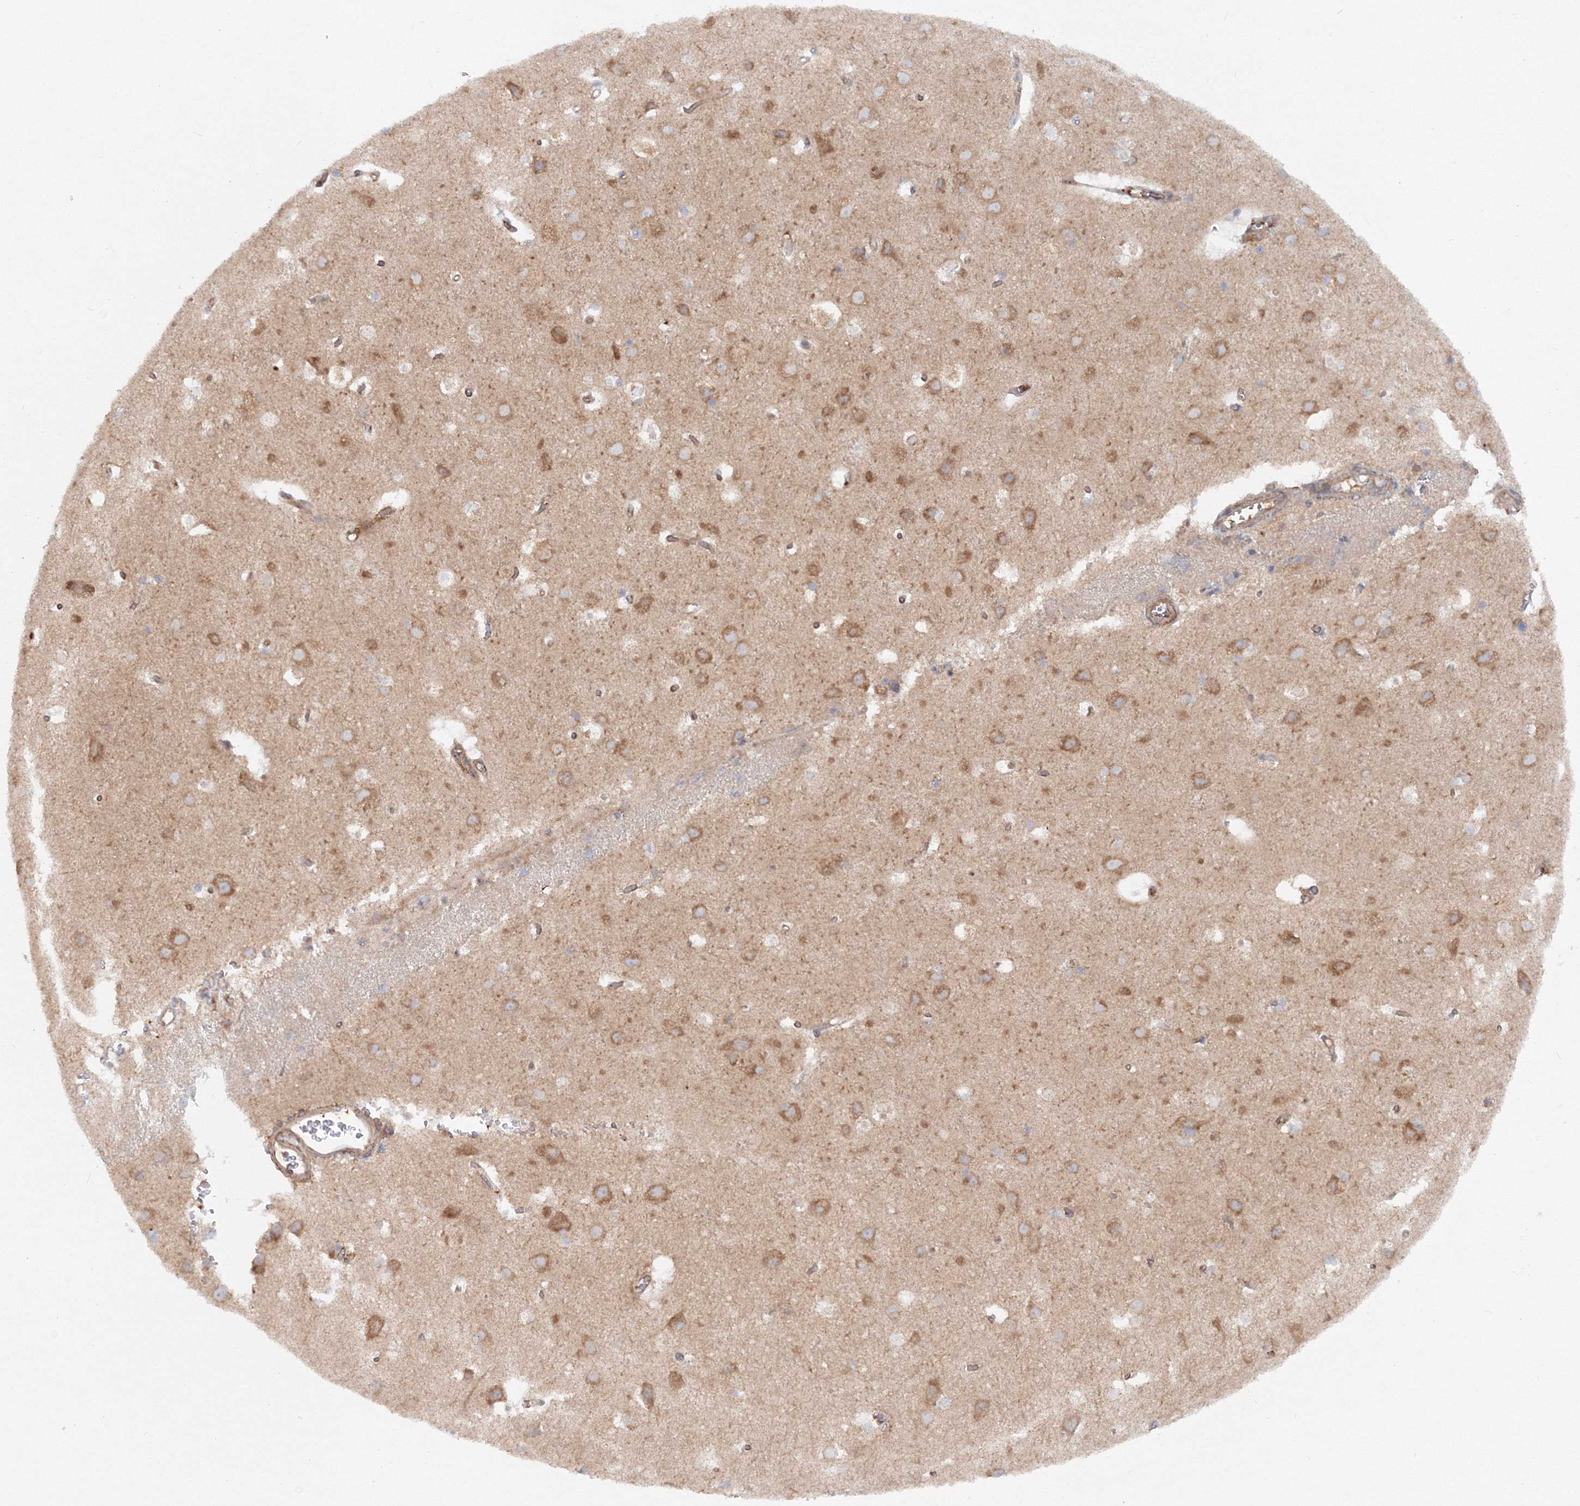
{"staining": {"intensity": "moderate", "quantity": ">75%", "location": "cytoplasmic/membranous"}, "tissue": "cerebral cortex", "cell_type": "Endothelial cells", "image_type": "normal", "snomed": [{"axis": "morphology", "description": "Normal tissue, NOS"}, {"axis": "topography", "description": "Cerebral cortex"}], "caption": "DAB (3,3'-diaminobenzidine) immunohistochemical staining of unremarkable cerebral cortex shows moderate cytoplasmic/membranous protein staining in about >75% of endothelial cells.", "gene": "EXOC1", "patient": {"sex": "male", "age": 54}}